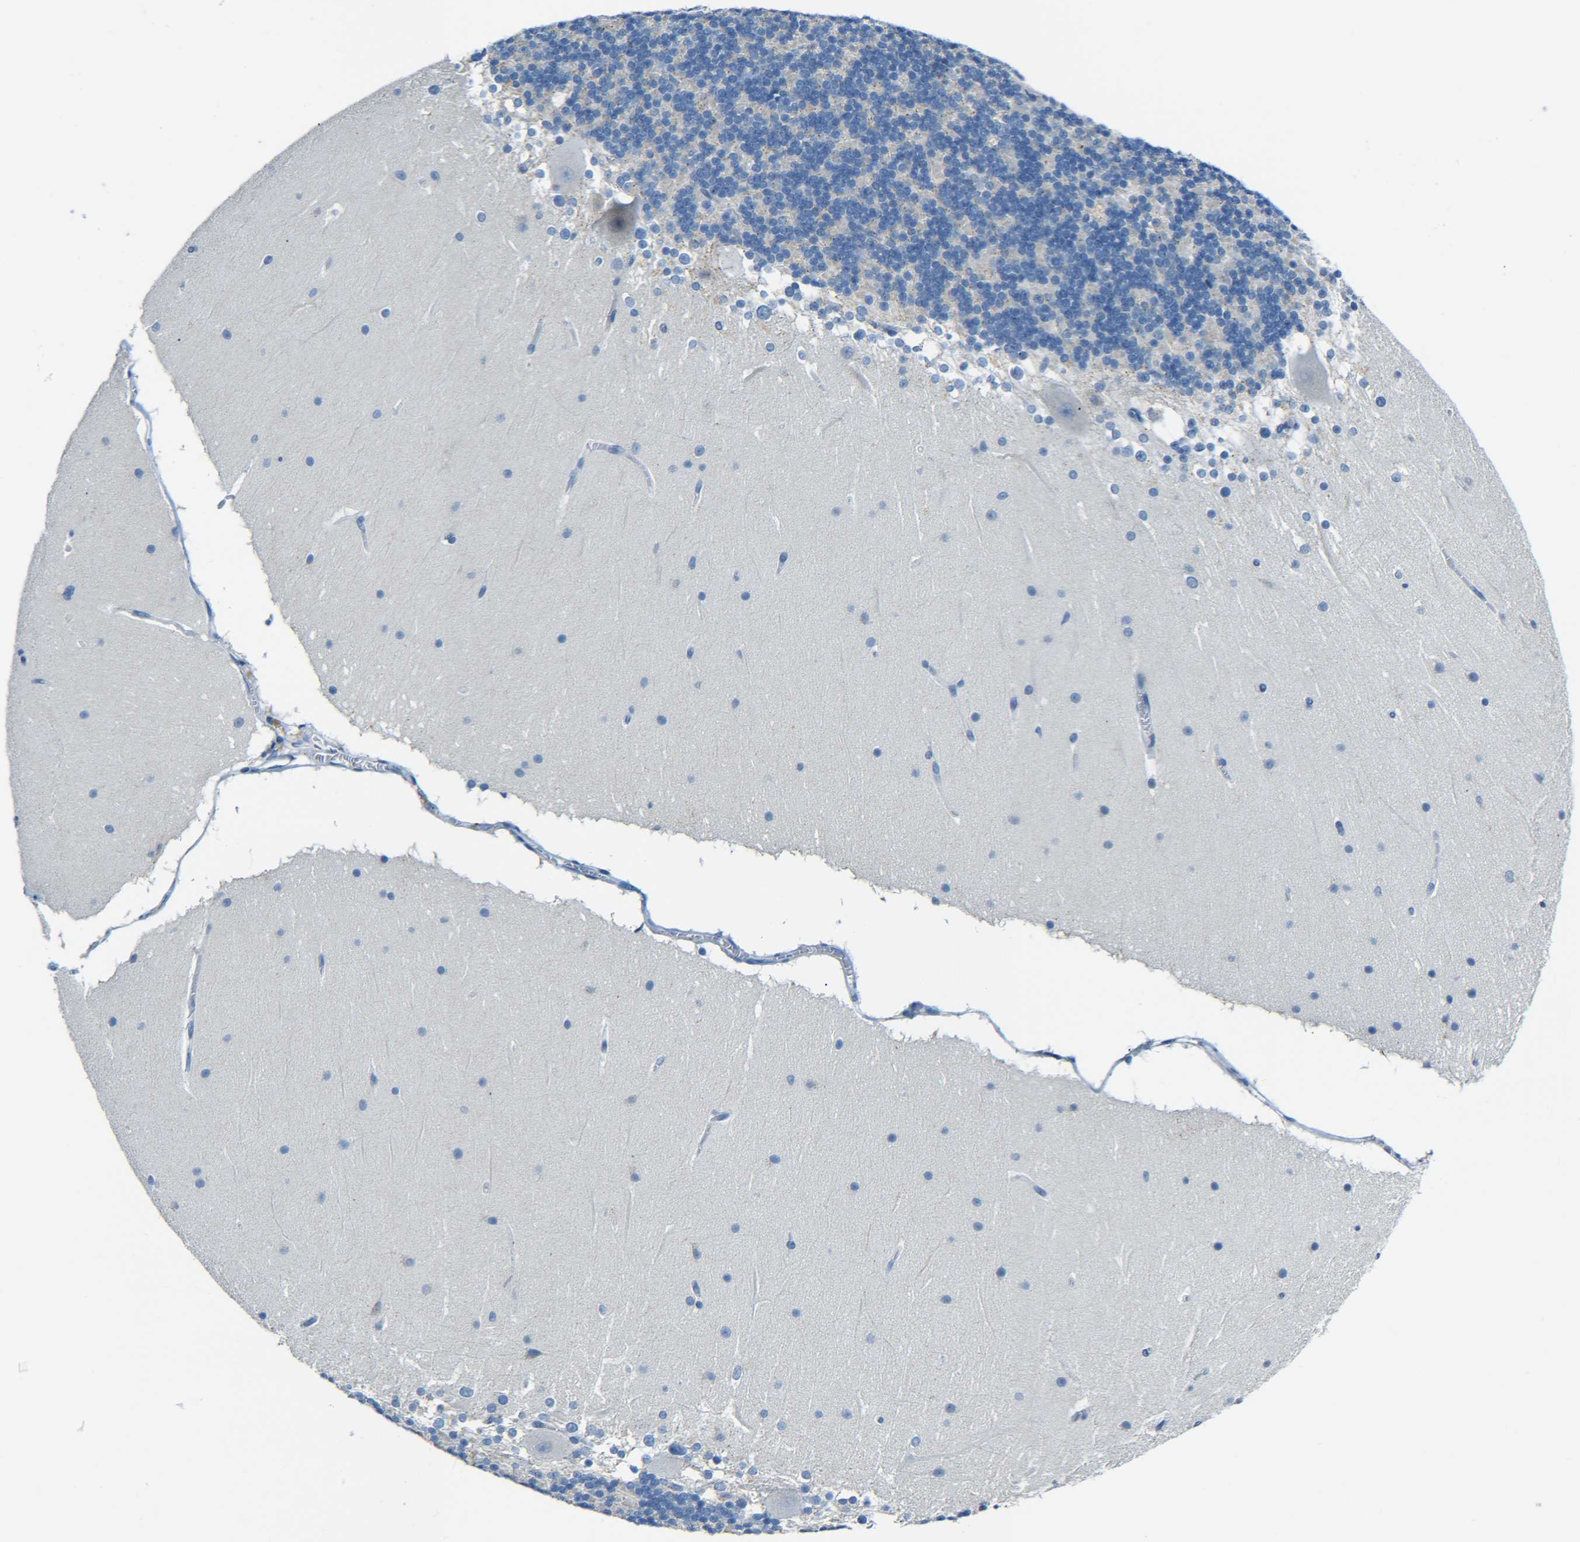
{"staining": {"intensity": "negative", "quantity": "none", "location": "none"}, "tissue": "cerebellum", "cell_type": "Cells in granular layer", "image_type": "normal", "snomed": [{"axis": "morphology", "description": "Normal tissue, NOS"}, {"axis": "topography", "description": "Cerebellum"}], "caption": "This is an immunohistochemistry histopathology image of unremarkable cerebellum. There is no positivity in cells in granular layer.", "gene": "C15orf48", "patient": {"sex": "female", "age": 19}}